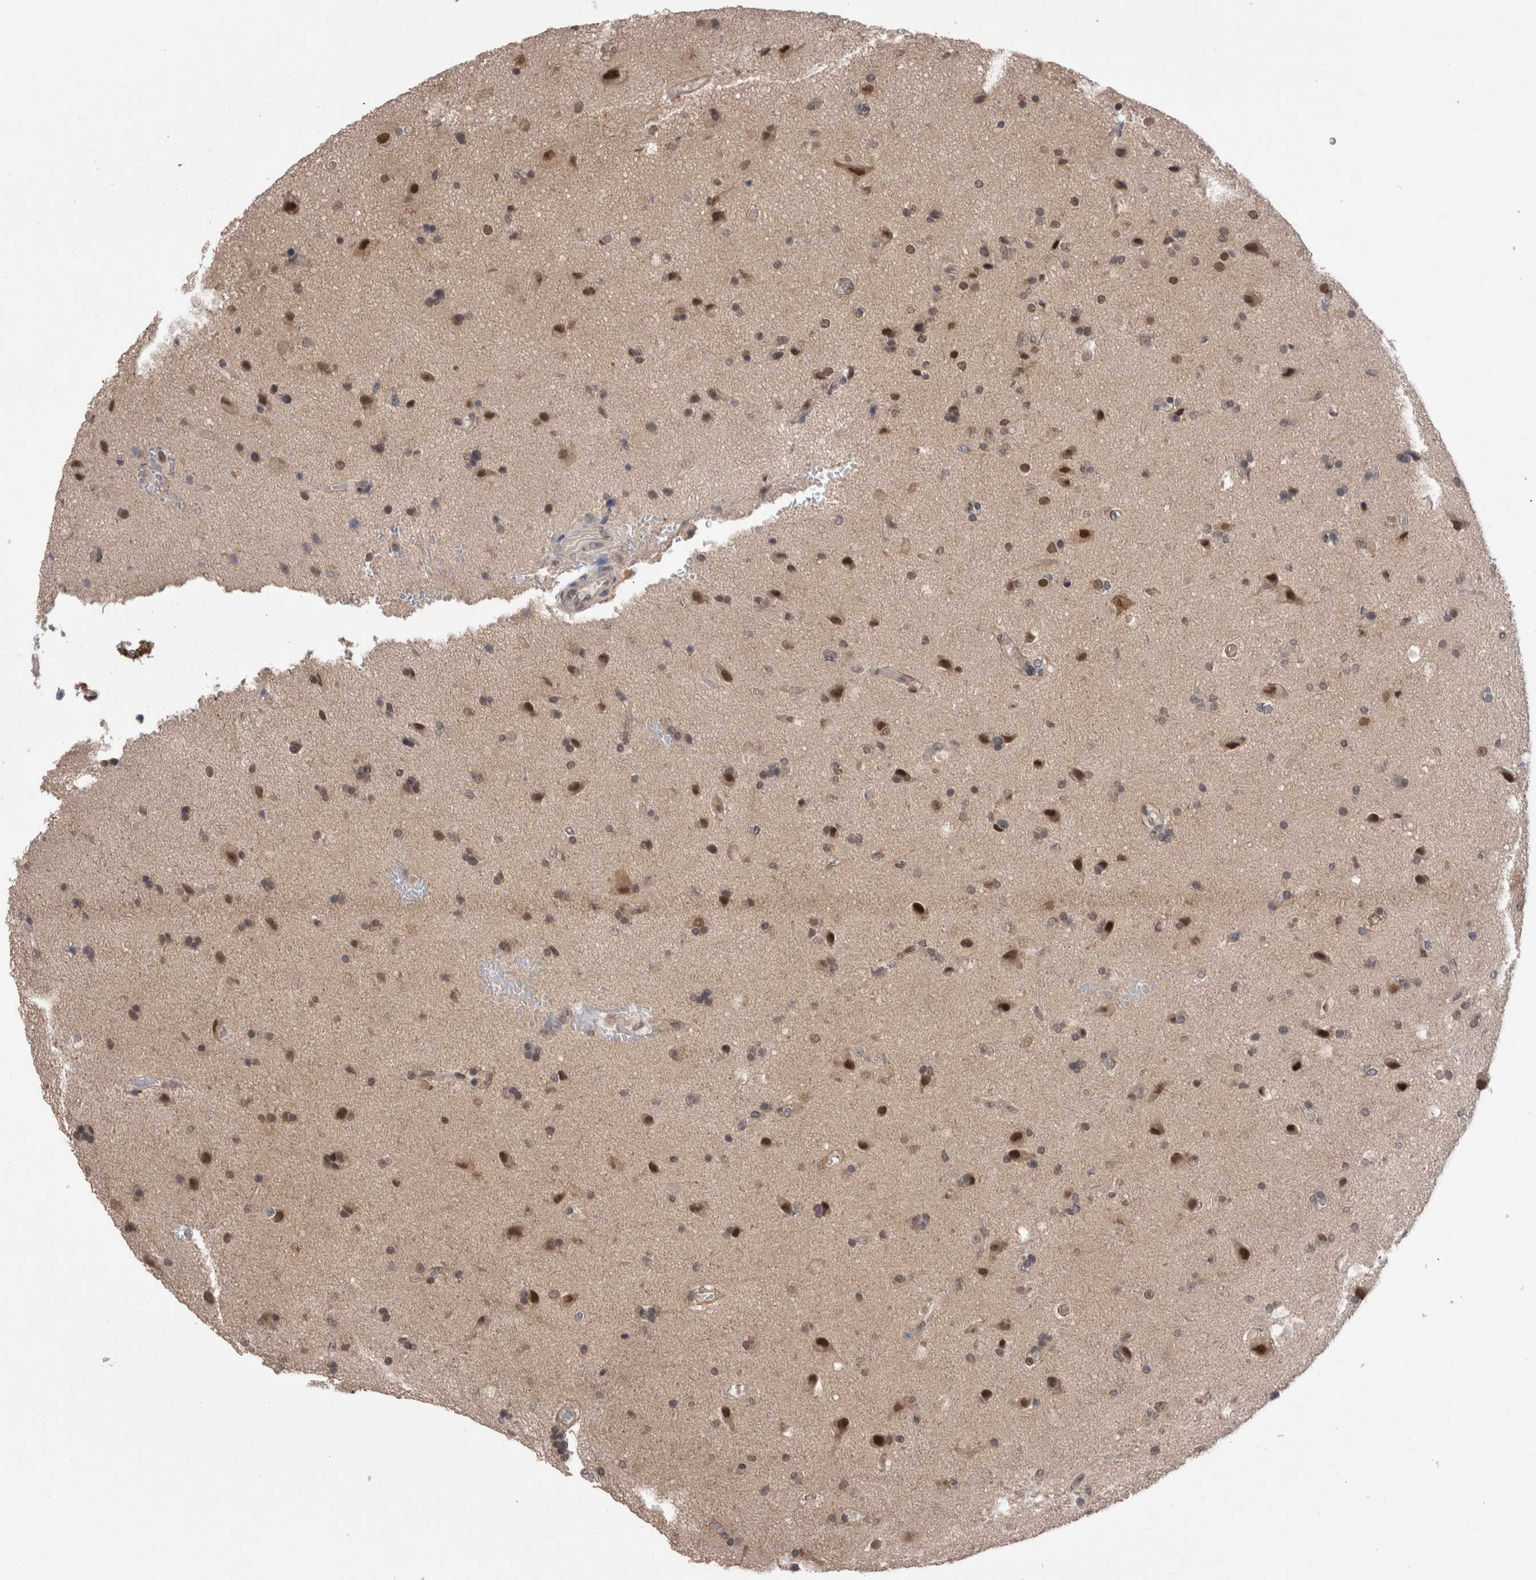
{"staining": {"intensity": "moderate", "quantity": "25%-75%", "location": "nuclear"}, "tissue": "glioma", "cell_type": "Tumor cells", "image_type": "cancer", "snomed": [{"axis": "morphology", "description": "Glioma, malignant, High grade"}, {"axis": "topography", "description": "Brain"}], "caption": "A medium amount of moderate nuclear staining is present in approximately 25%-75% of tumor cells in malignant glioma (high-grade) tissue.", "gene": "ZNF341", "patient": {"sex": "male", "age": 72}}